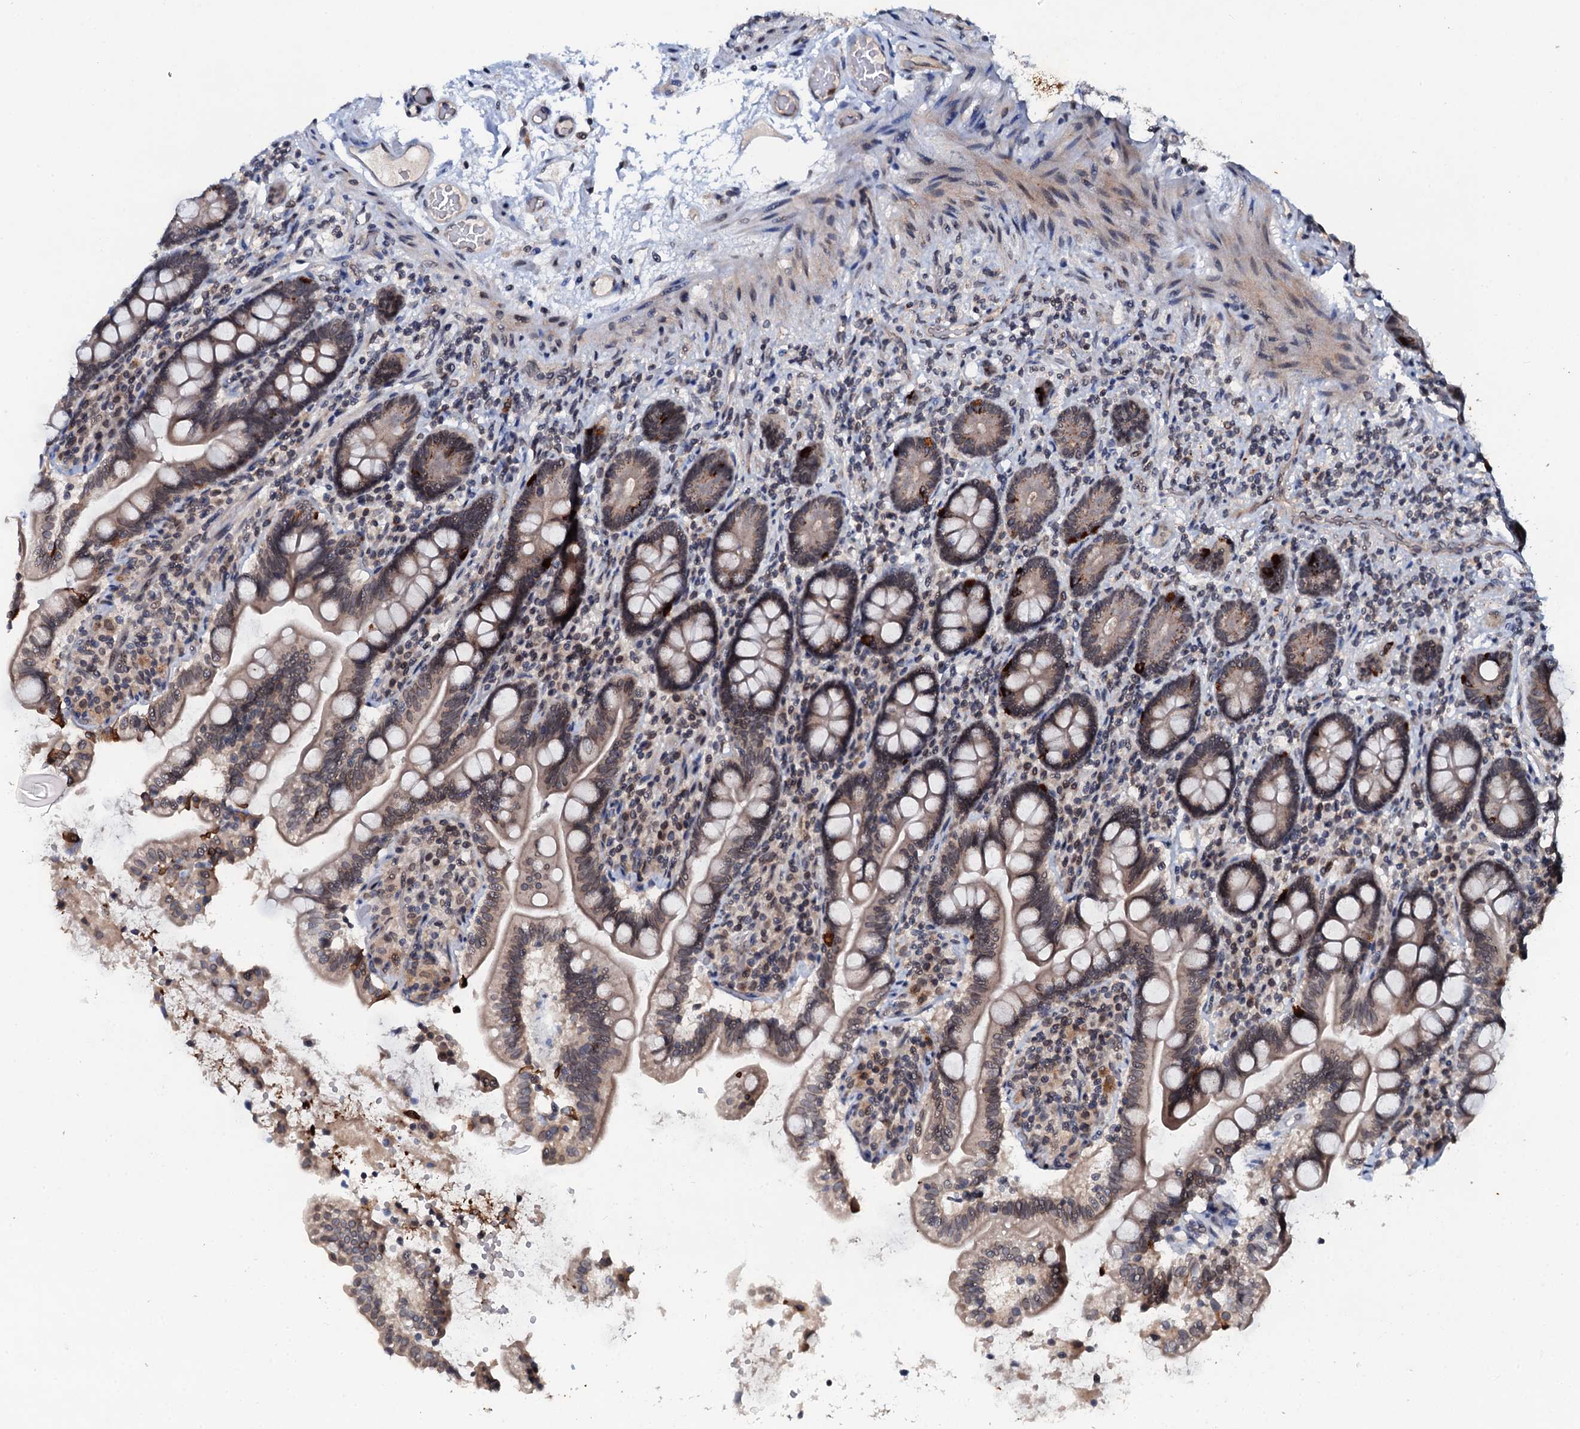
{"staining": {"intensity": "strong", "quantity": "<25%", "location": "cytoplasmic/membranous"}, "tissue": "small intestine", "cell_type": "Glandular cells", "image_type": "normal", "snomed": [{"axis": "morphology", "description": "Normal tissue, NOS"}, {"axis": "topography", "description": "Small intestine"}], "caption": "A medium amount of strong cytoplasmic/membranous positivity is identified in about <25% of glandular cells in unremarkable small intestine.", "gene": "SNTA1", "patient": {"sex": "female", "age": 64}}